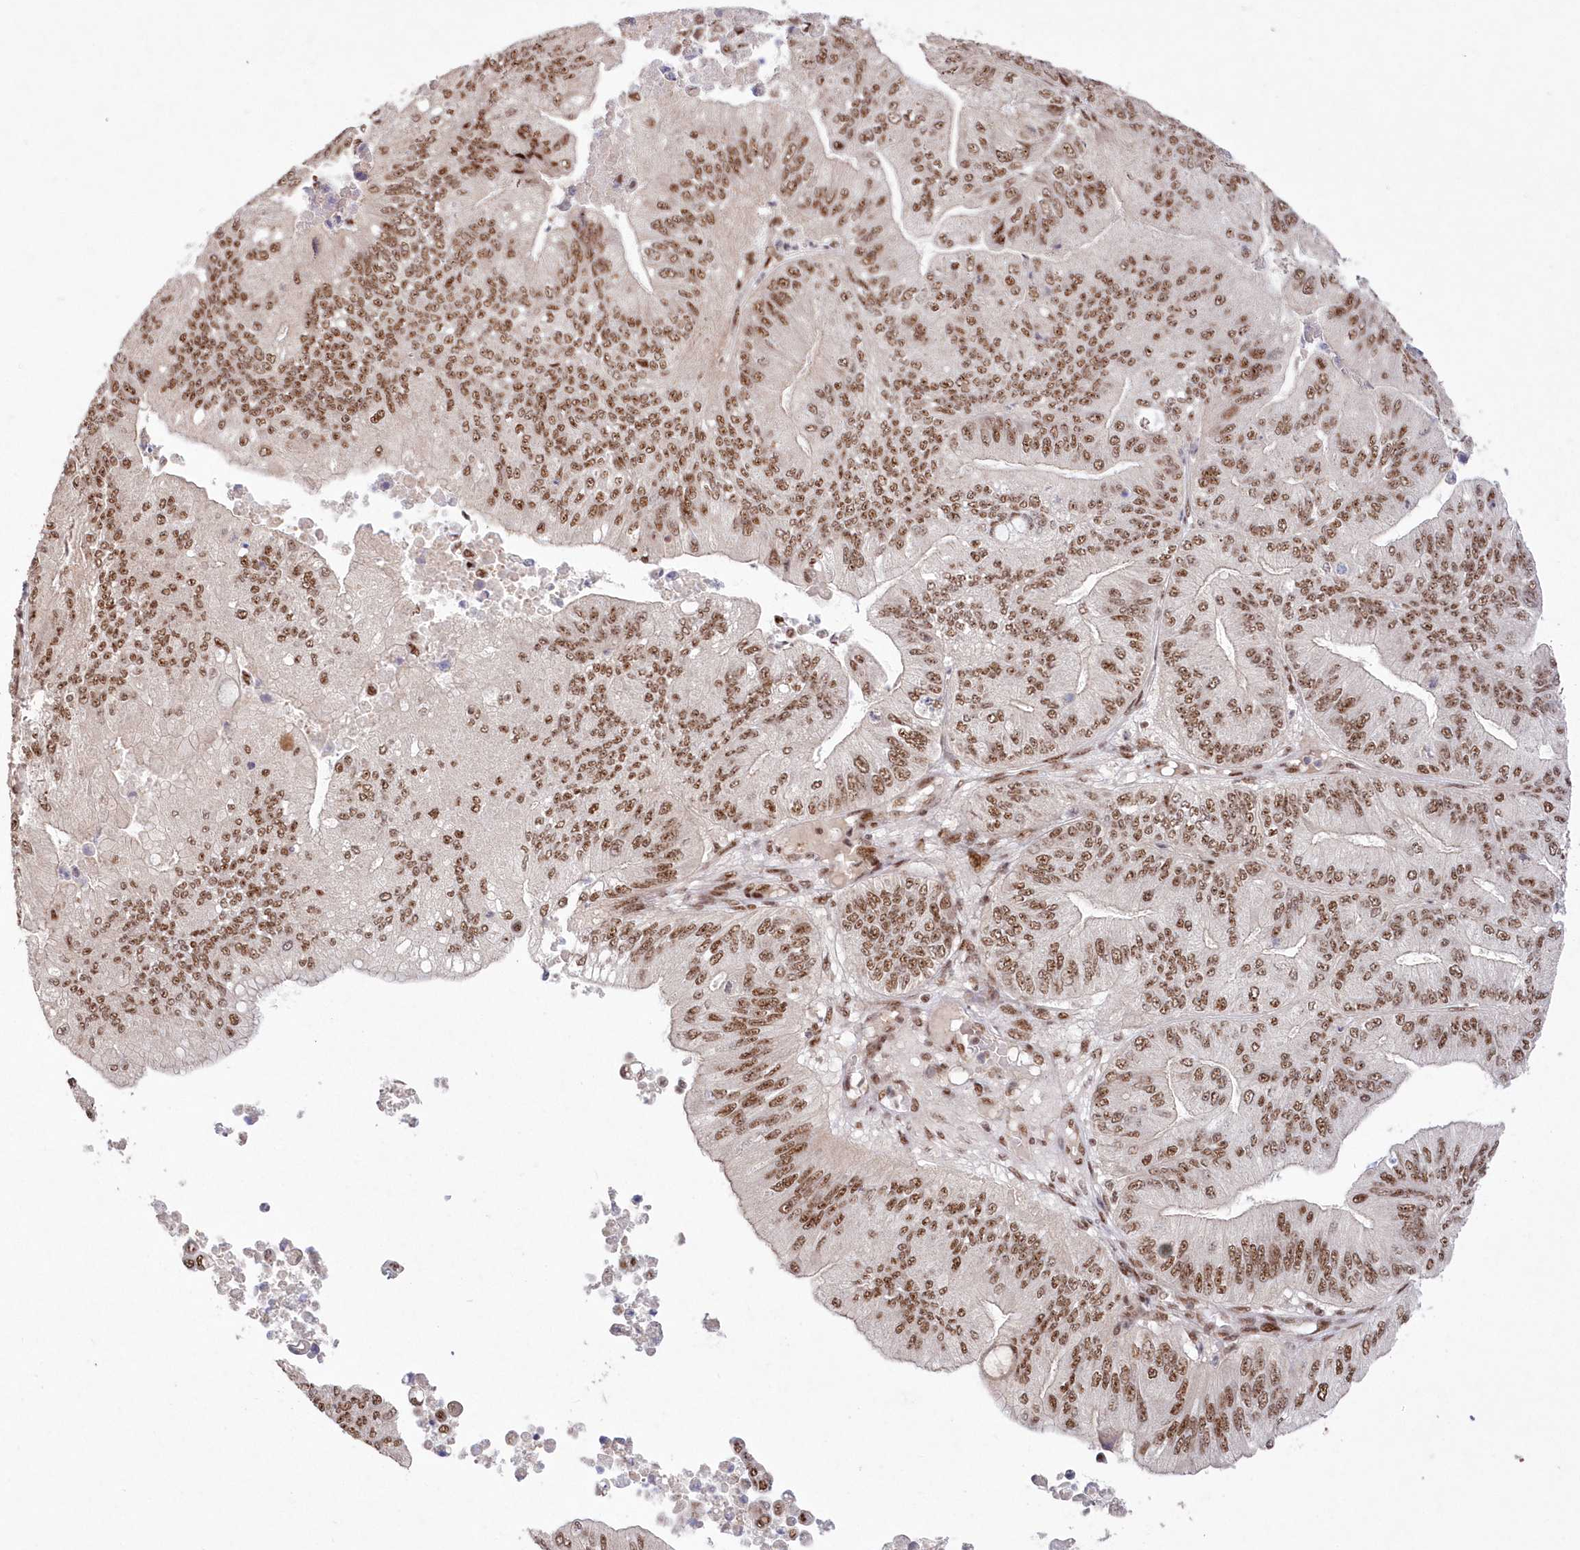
{"staining": {"intensity": "moderate", "quantity": ">75%", "location": "nuclear"}, "tissue": "ovarian cancer", "cell_type": "Tumor cells", "image_type": "cancer", "snomed": [{"axis": "morphology", "description": "Cystadenocarcinoma, mucinous, NOS"}, {"axis": "topography", "description": "Ovary"}], "caption": "The photomicrograph displays immunohistochemical staining of ovarian cancer. There is moderate nuclear staining is appreciated in approximately >75% of tumor cells. The protein is shown in brown color, while the nuclei are stained blue.", "gene": "WBP1L", "patient": {"sex": "female", "age": 61}}